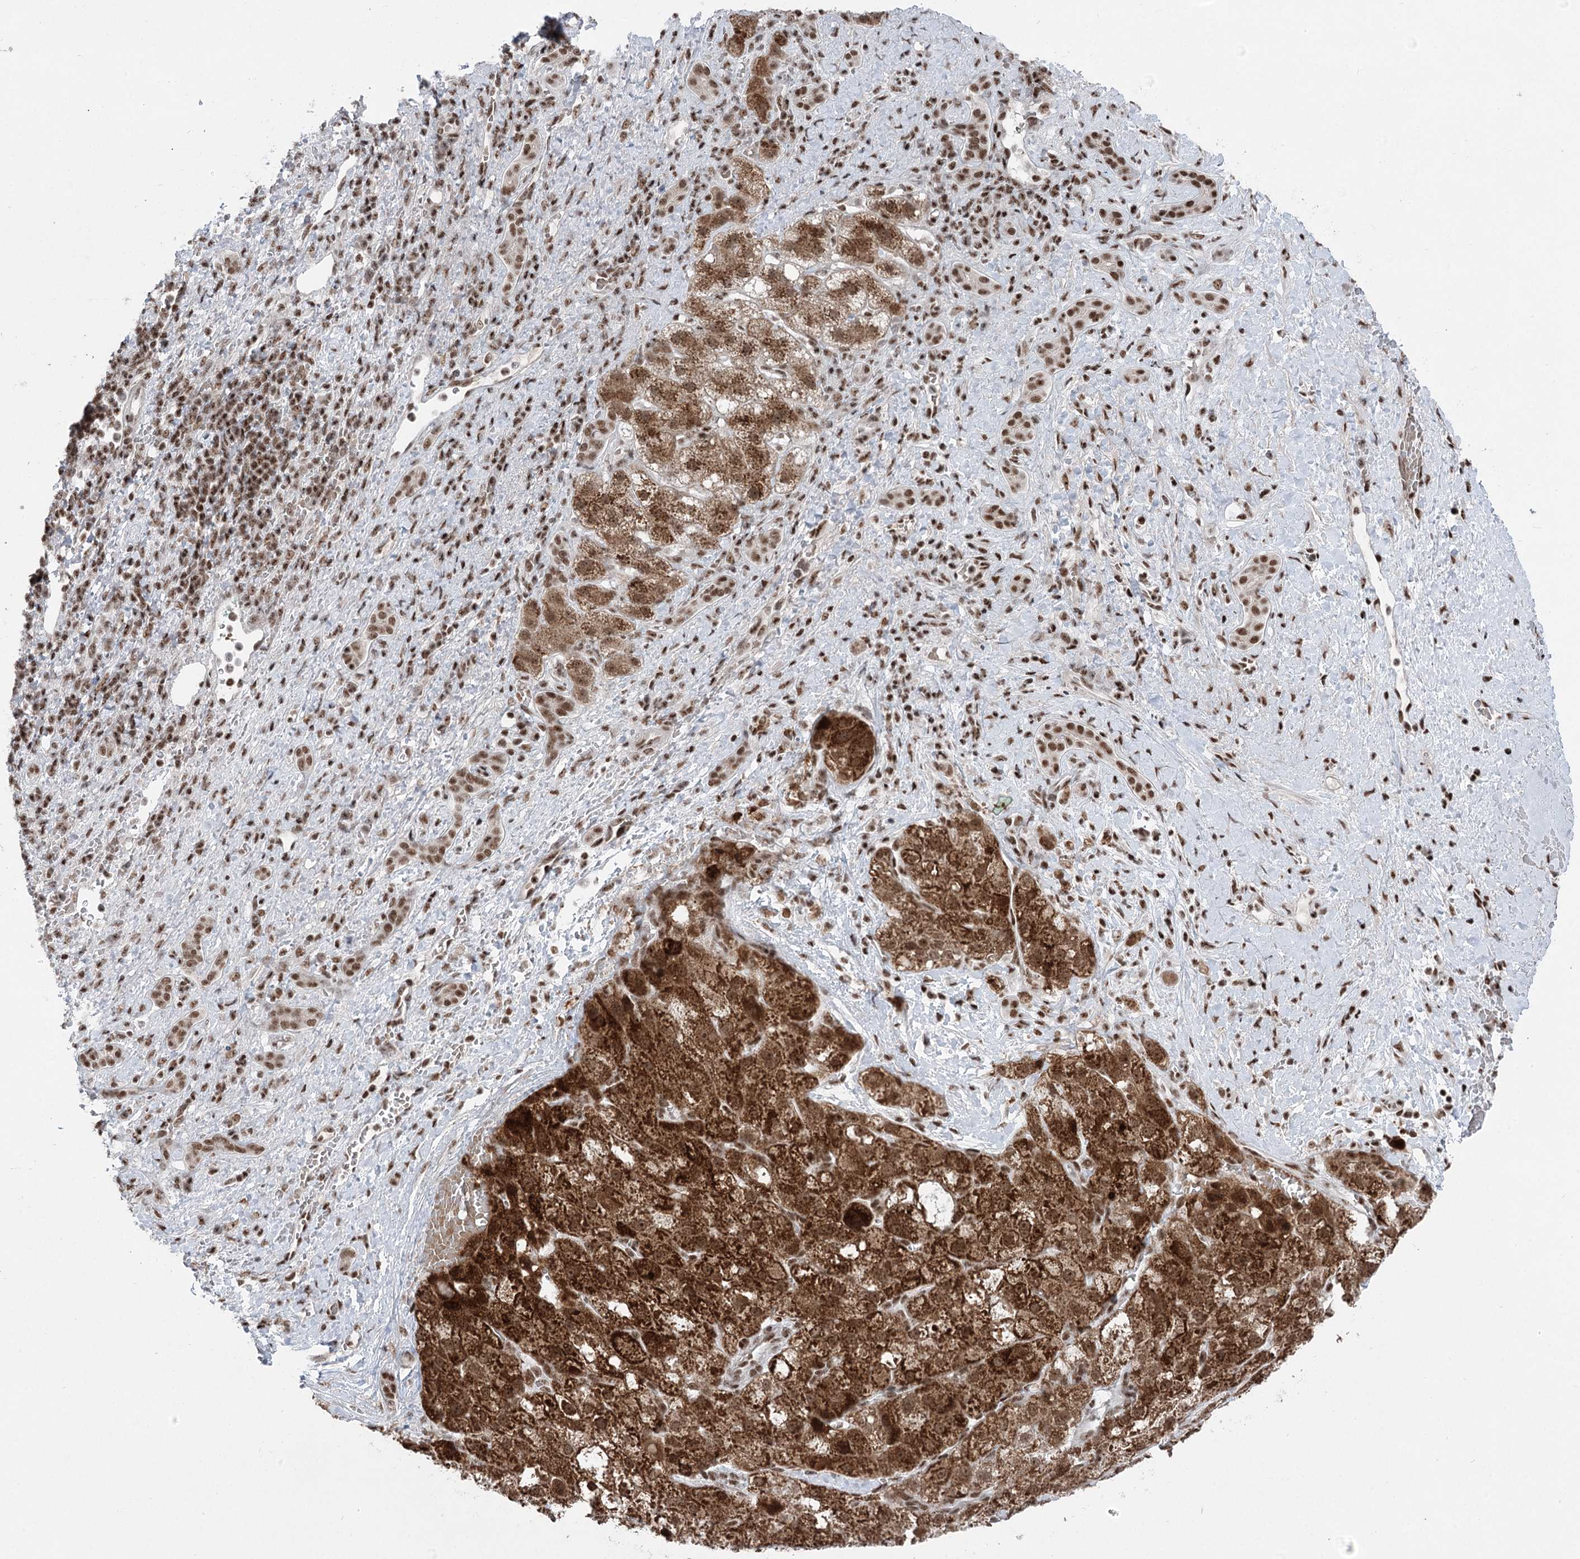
{"staining": {"intensity": "strong", "quantity": ">75%", "location": "cytoplasmic/membranous,nuclear"}, "tissue": "liver cancer", "cell_type": "Tumor cells", "image_type": "cancer", "snomed": [{"axis": "morphology", "description": "Normal tissue, NOS"}, {"axis": "morphology", "description": "Carcinoma, Hepatocellular, NOS"}, {"axis": "topography", "description": "Liver"}], "caption": "There is high levels of strong cytoplasmic/membranous and nuclear positivity in tumor cells of hepatocellular carcinoma (liver), as demonstrated by immunohistochemical staining (brown color).", "gene": "CGGBP1", "patient": {"sex": "male", "age": 57}}